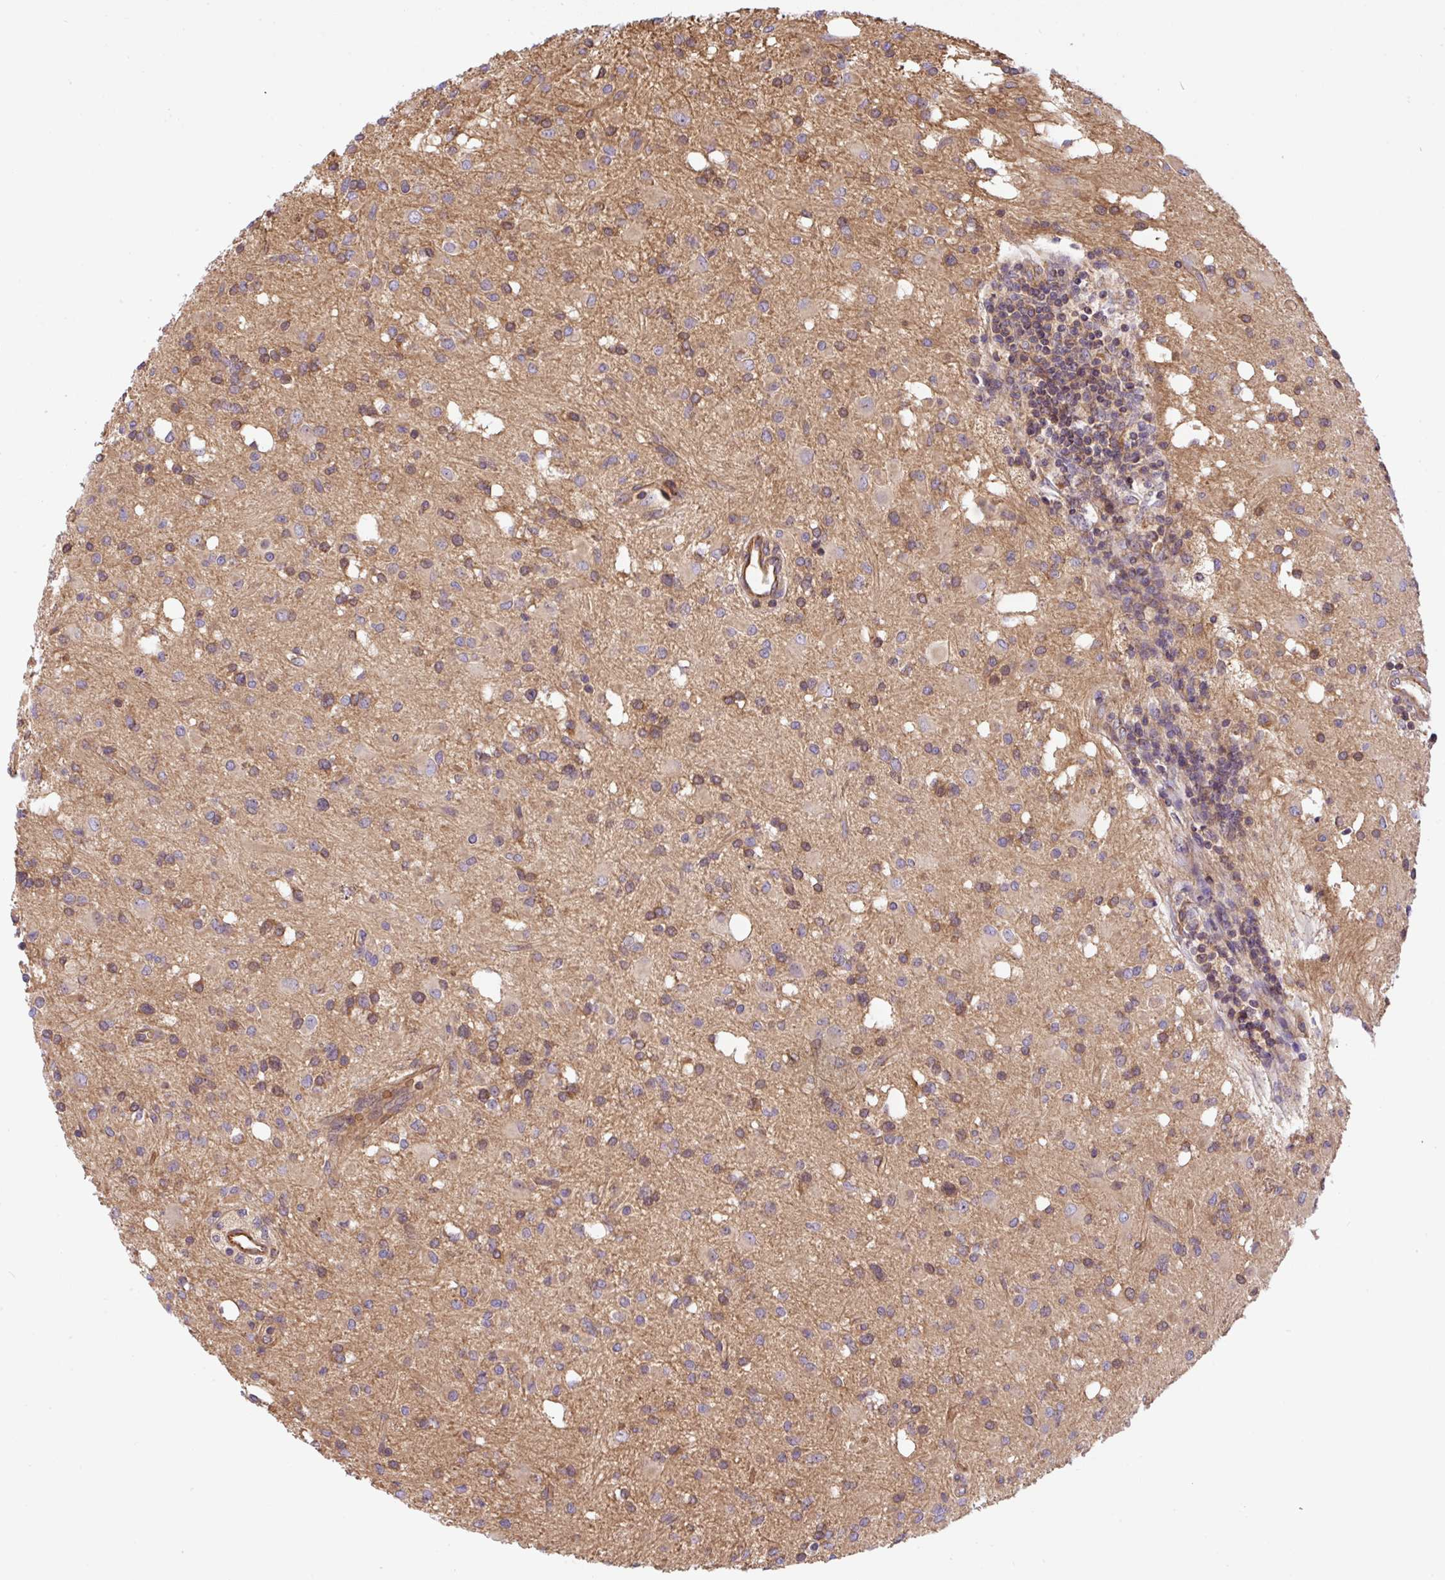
{"staining": {"intensity": "moderate", "quantity": "<25%", "location": "cytoplasmic/membranous"}, "tissue": "glioma", "cell_type": "Tumor cells", "image_type": "cancer", "snomed": [{"axis": "morphology", "description": "Glioma, malignant, Low grade"}, {"axis": "topography", "description": "Brain"}], "caption": "Protein staining reveals moderate cytoplasmic/membranous positivity in approximately <25% of tumor cells in glioma.", "gene": "APOBEC3D", "patient": {"sex": "female", "age": 33}}